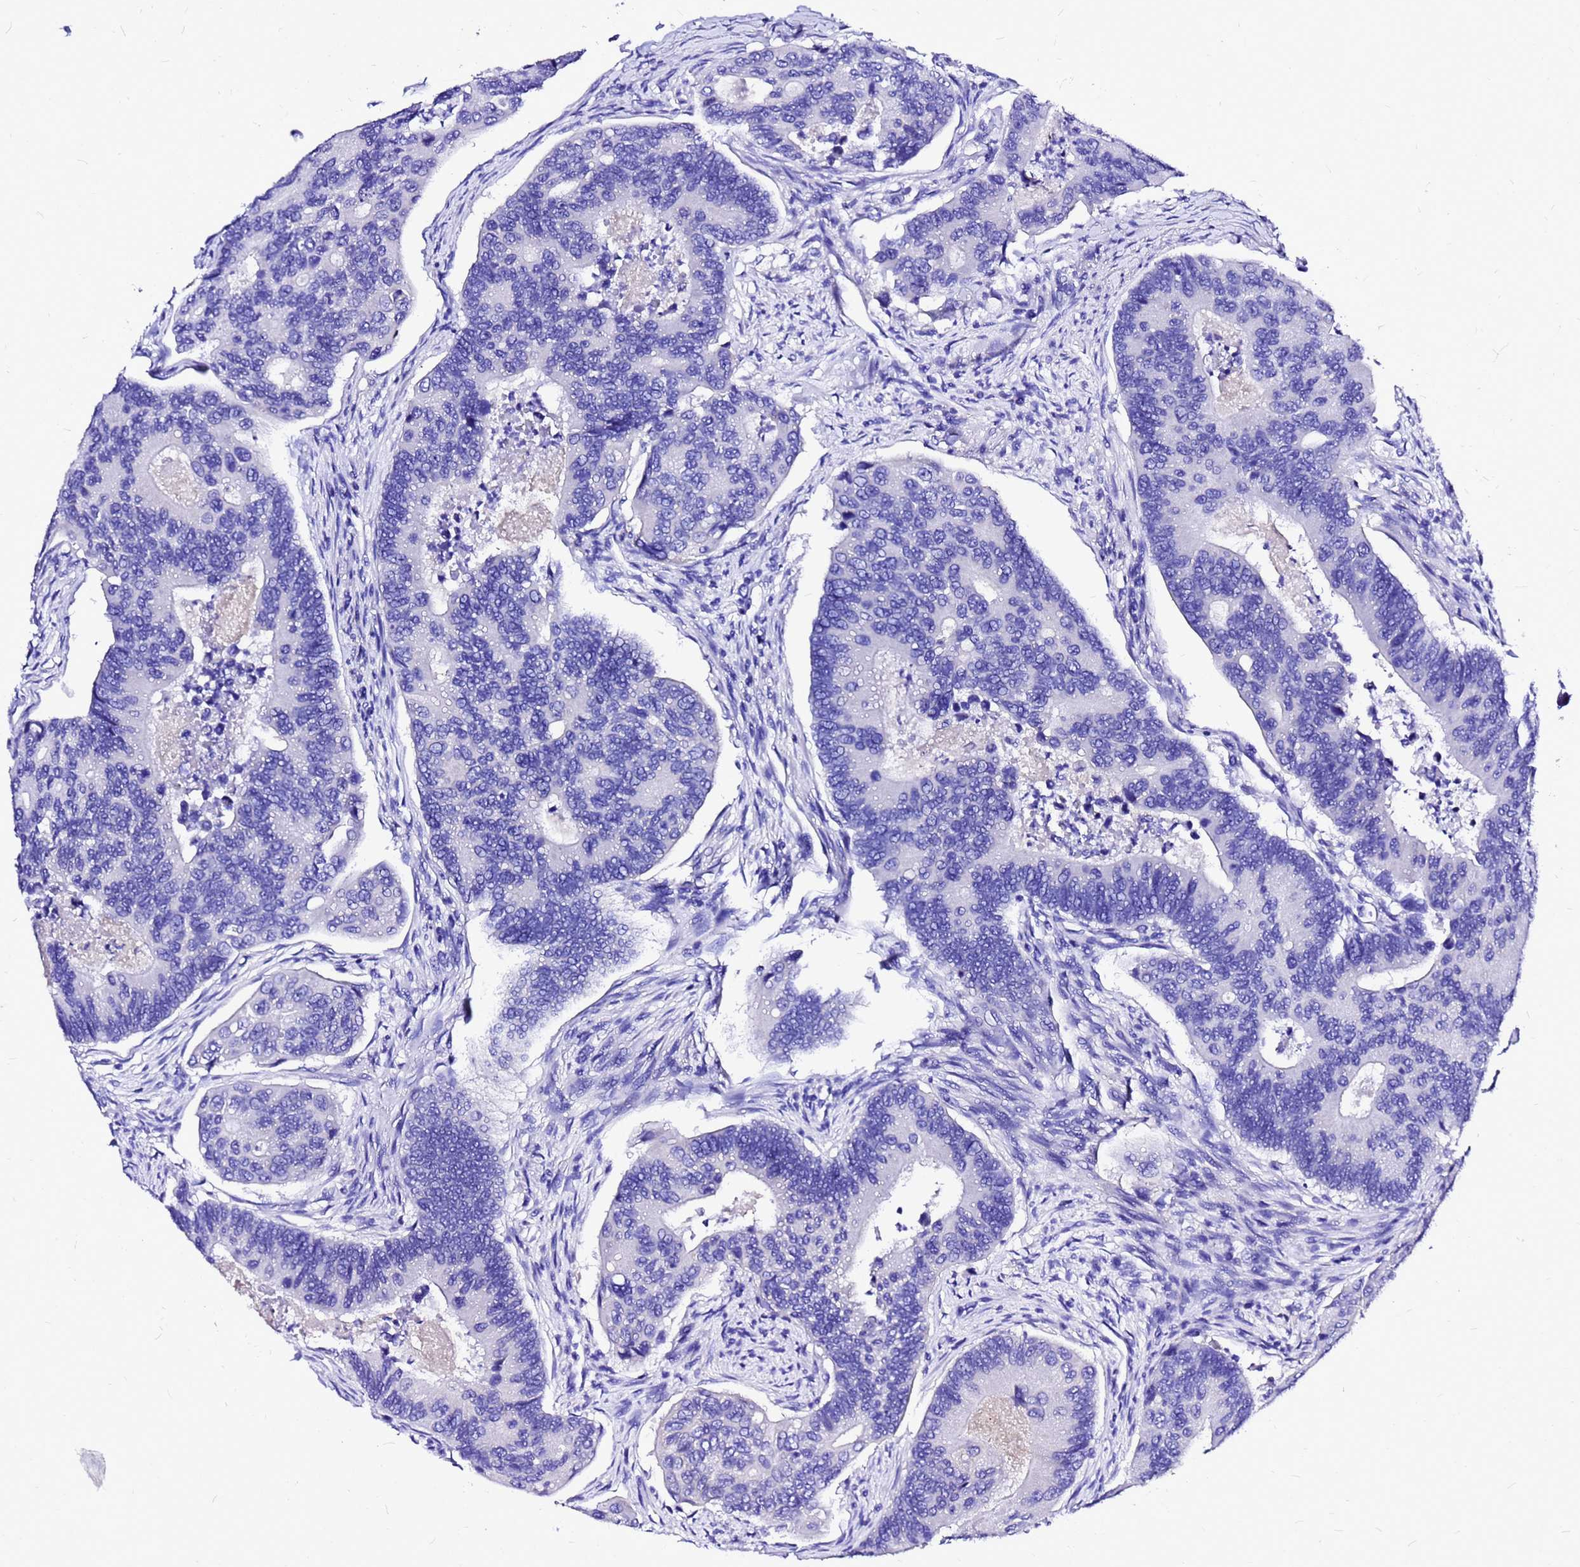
{"staining": {"intensity": "negative", "quantity": "none", "location": "none"}, "tissue": "colorectal cancer", "cell_type": "Tumor cells", "image_type": "cancer", "snomed": [{"axis": "morphology", "description": "Adenocarcinoma, NOS"}, {"axis": "topography", "description": "Colon"}], "caption": "IHC of colorectal adenocarcinoma reveals no positivity in tumor cells.", "gene": "HERC4", "patient": {"sex": "female", "age": 67}}